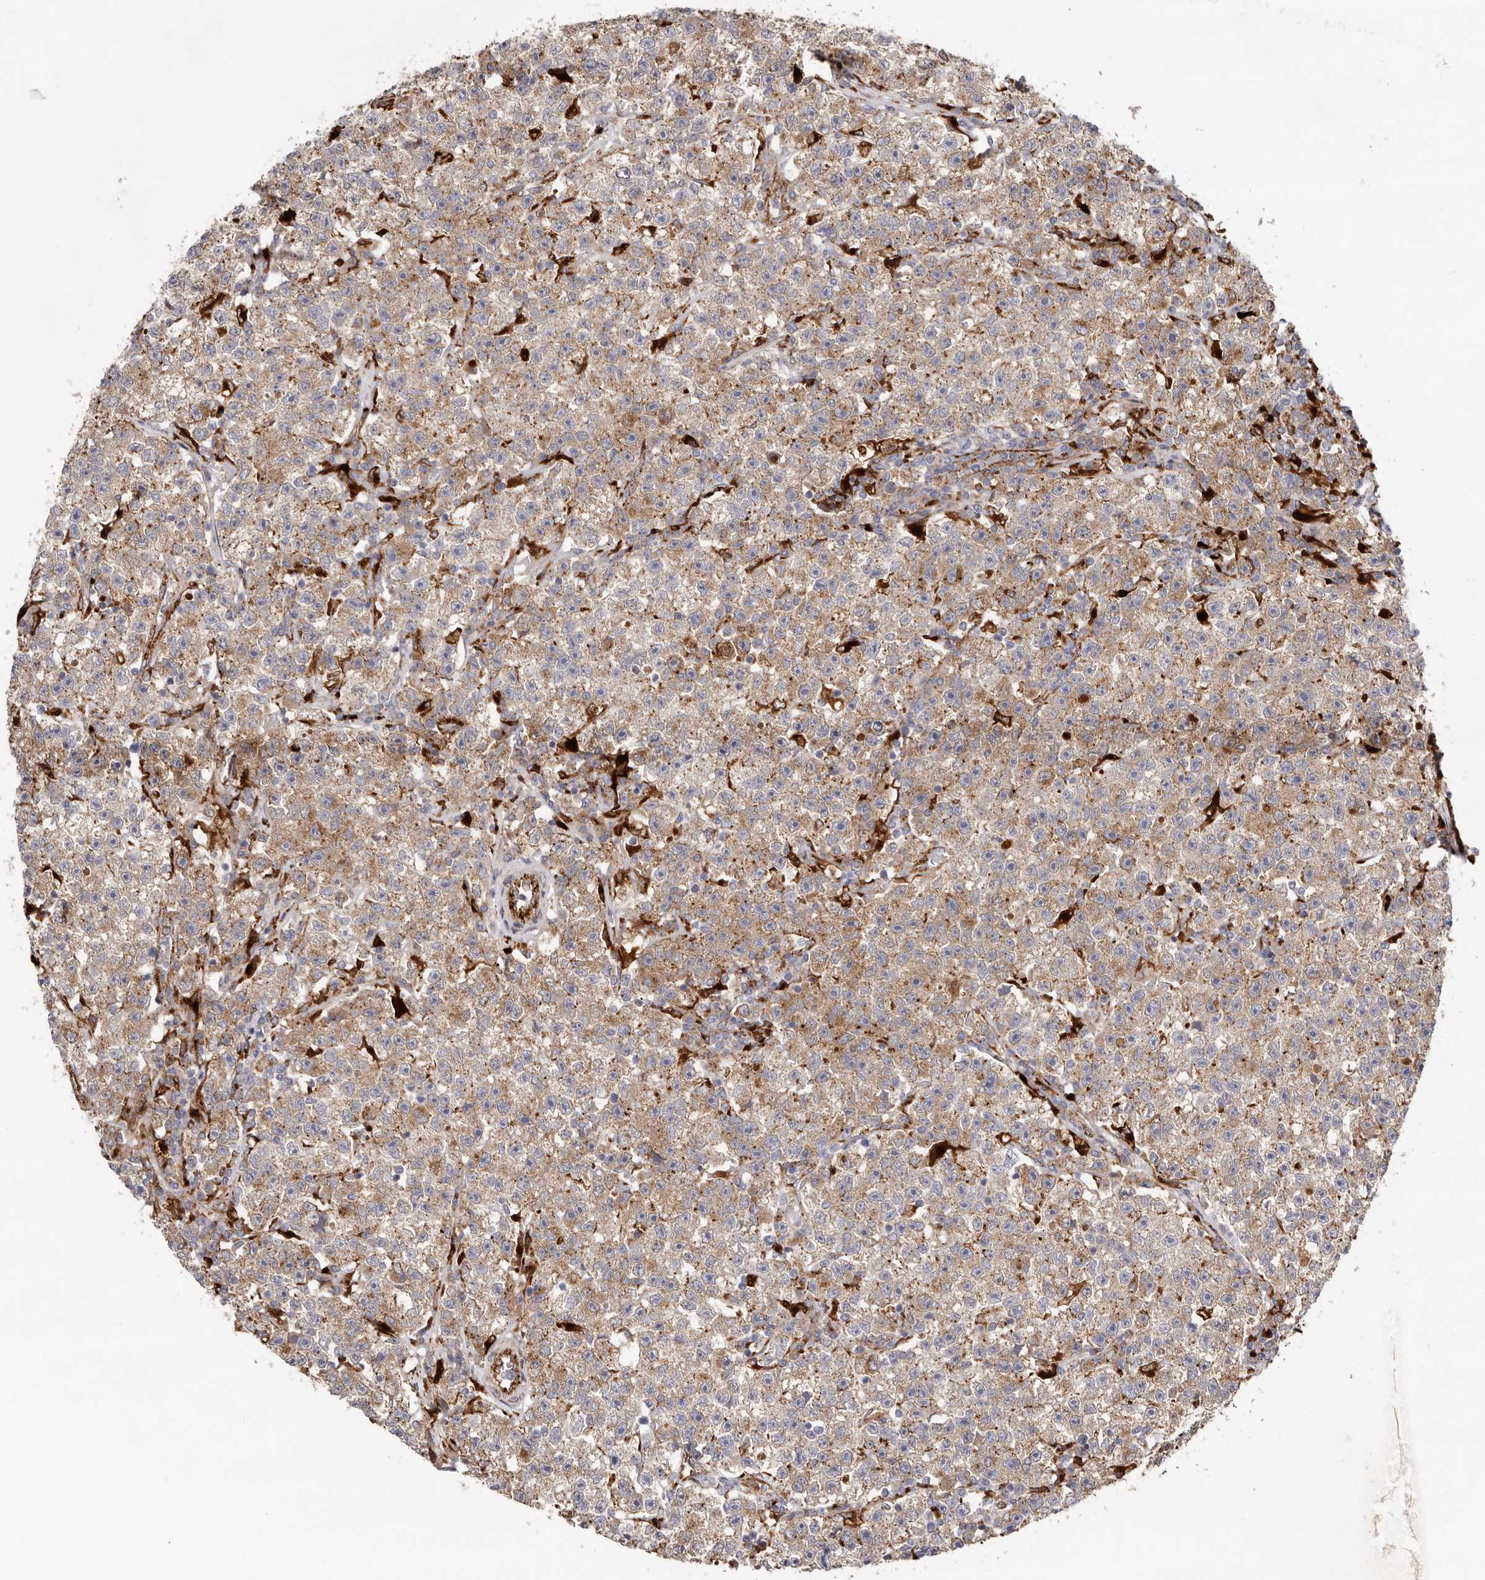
{"staining": {"intensity": "moderate", "quantity": ">75%", "location": "cytoplasmic/membranous"}, "tissue": "testis cancer", "cell_type": "Tumor cells", "image_type": "cancer", "snomed": [{"axis": "morphology", "description": "Seminoma, NOS"}, {"axis": "topography", "description": "Testis"}], "caption": "Protein analysis of testis cancer (seminoma) tissue demonstrates moderate cytoplasmic/membranous positivity in approximately >75% of tumor cells.", "gene": "GRN", "patient": {"sex": "male", "age": 22}}